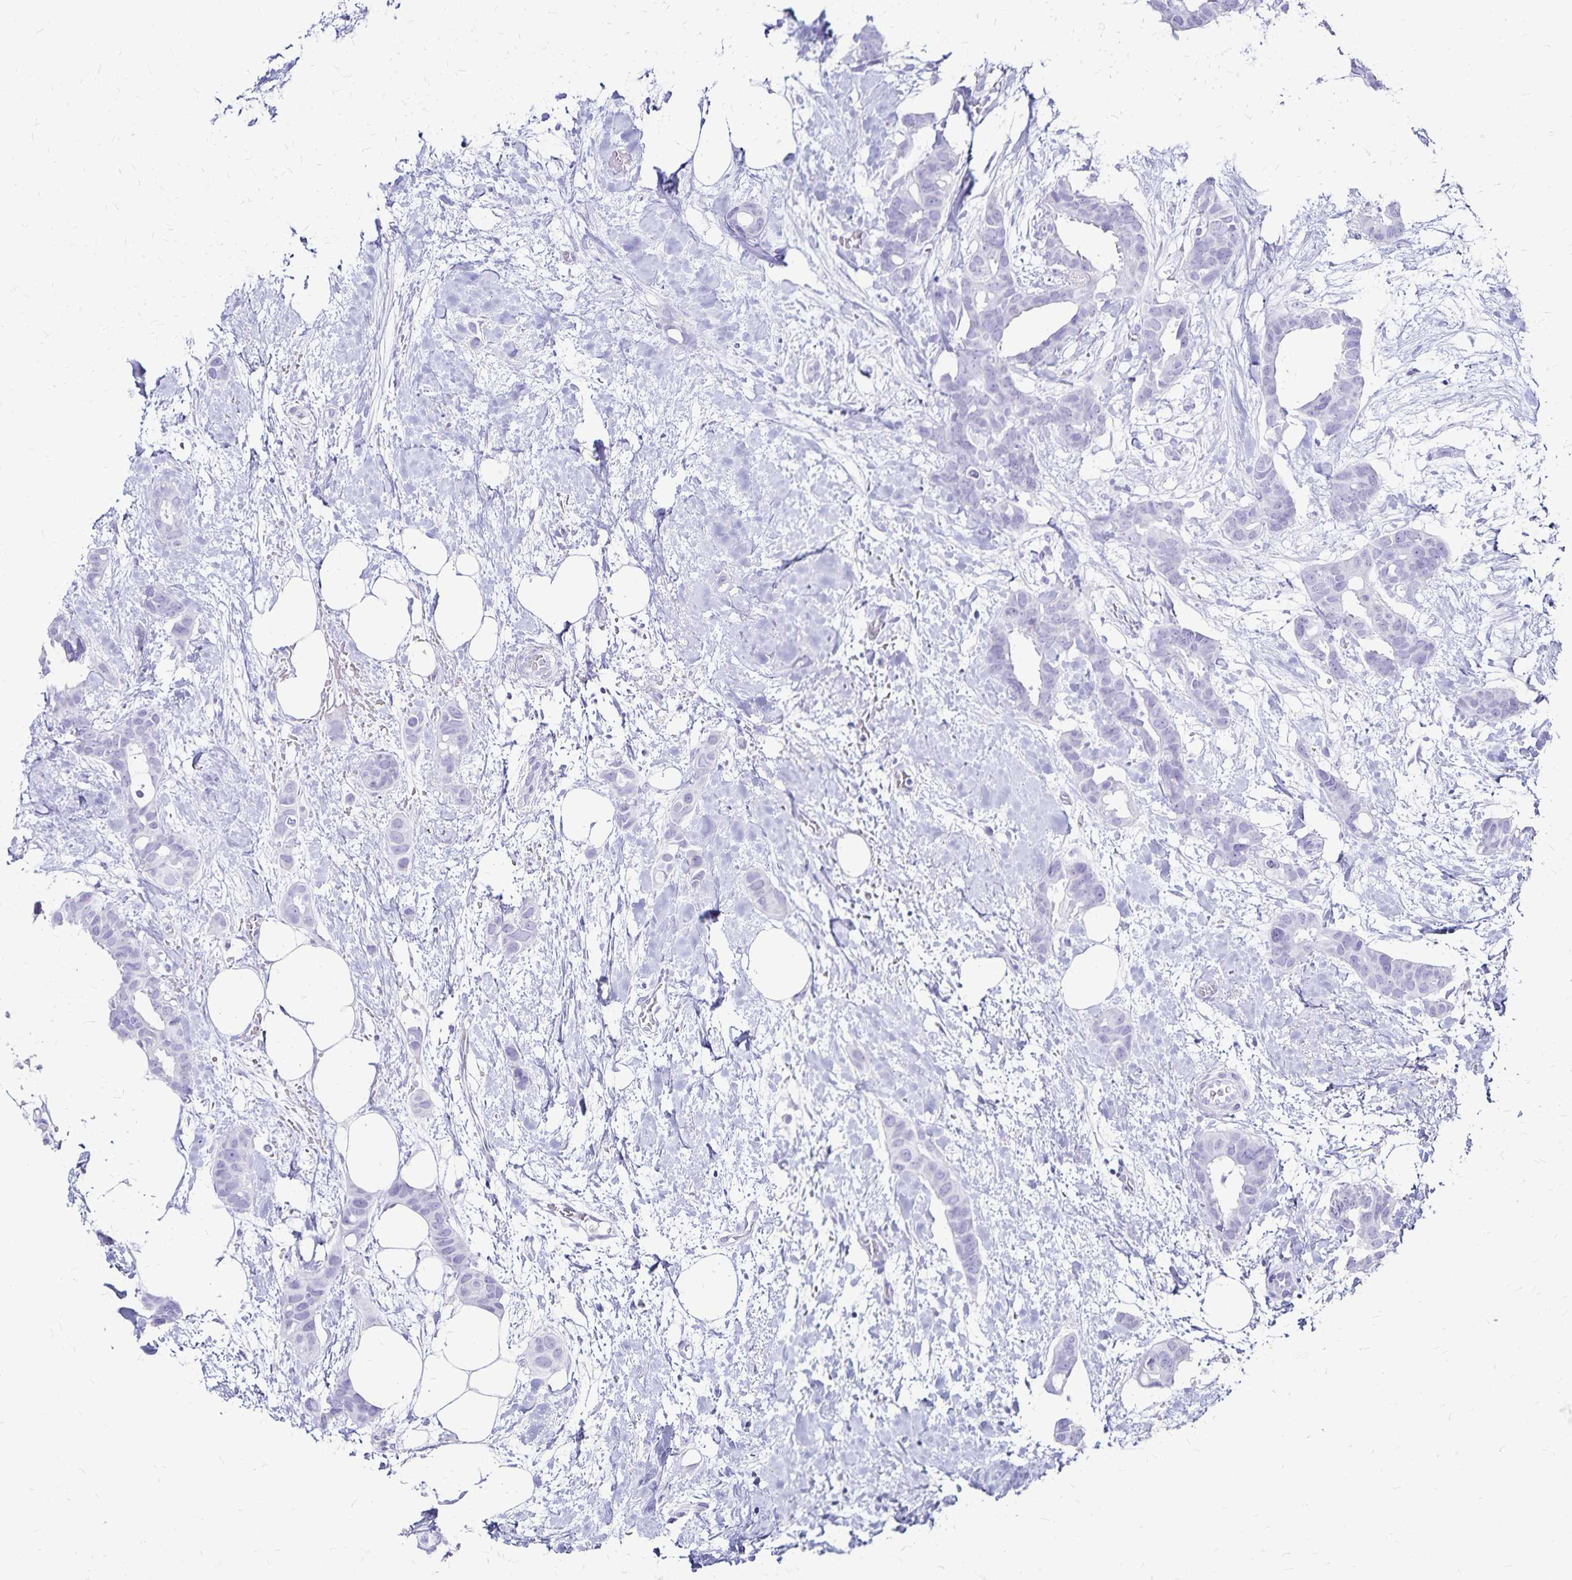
{"staining": {"intensity": "negative", "quantity": "none", "location": "none"}, "tissue": "breast cancer", "cell_type": "Tumor cells", "image_type": "cancer", "snomed": [{"axis": "morphology", "description": "Duct carcinoma"}, {"axis": "topography", "description": "Breast"}], "caption": "Breast cancer (infiltrating ductal carcinoma) was stained to show a protein in brown. There is no significant positivity in tumor cells.", "gene": "LIN28B", "patient": {"sex": "female", "age": 62}}